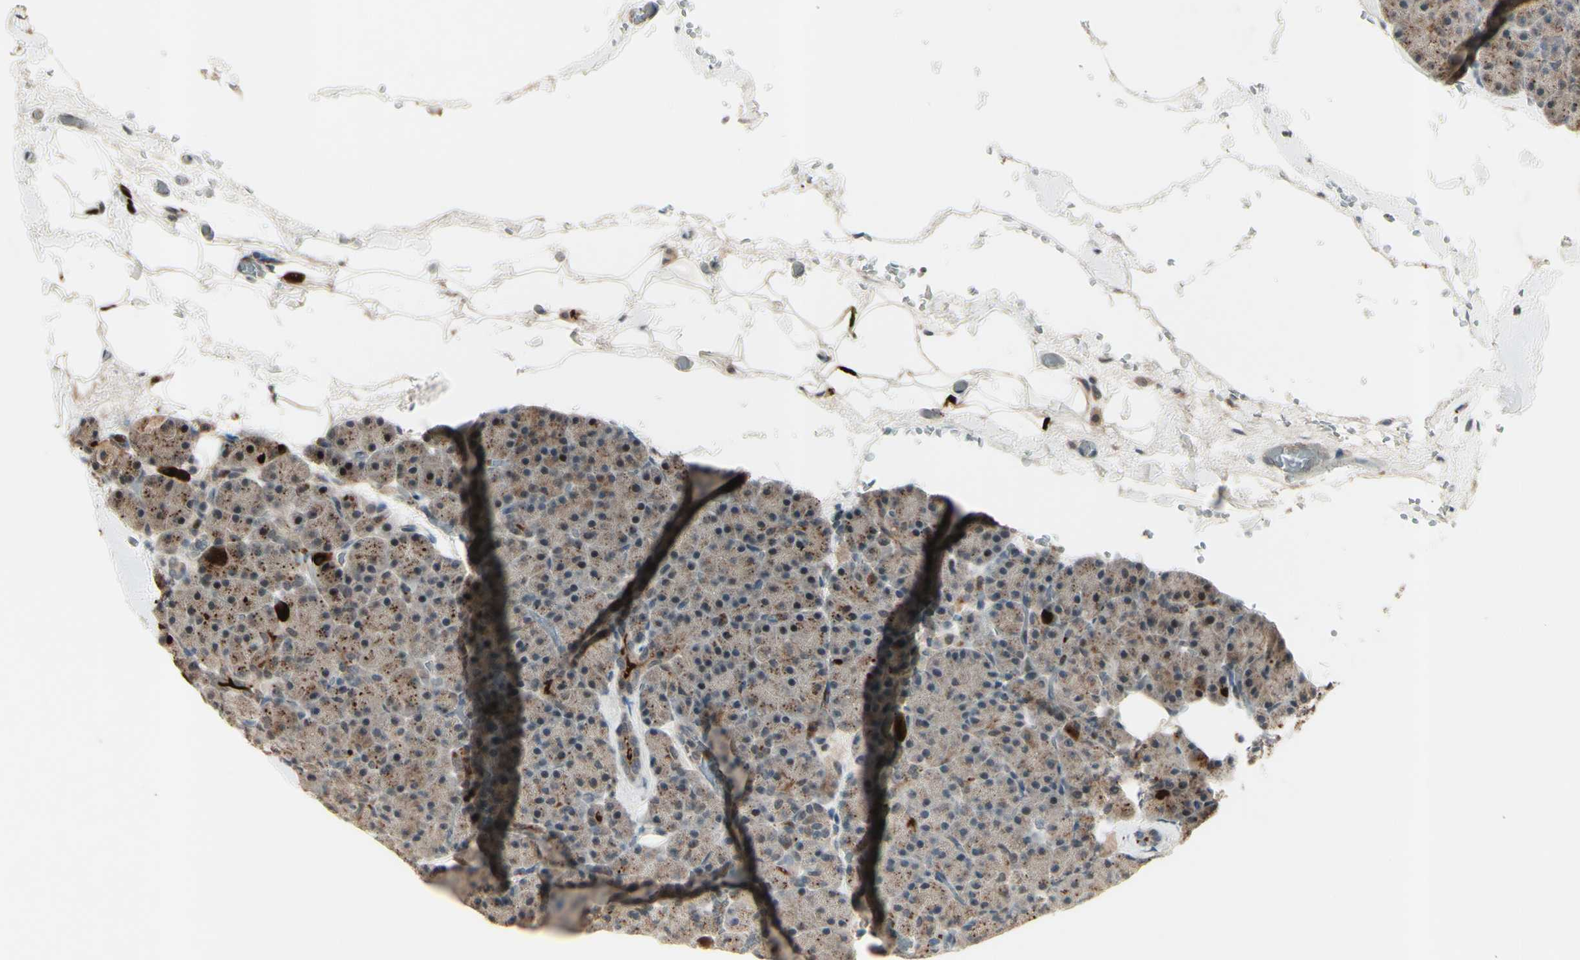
{"staining": {"intensity": "strong", "quantity": ">75%", "location": "cytoplasmic/membranous,nuclear"}, "tissue": "pancreas", "cell_type": "Exocrine glandular cells", "image_type": "normal", "snomed": [{"axis": "morphology", "description": "Normal tissue, NOS"}, {"axis": "topography", "description": "Pancreas"}], "caption": "Exocrine glandular cells reveal high levels of strong cytoplasmic/membranous,nuclear positivity in approximately >75% of cells in normal human pancreas. (IHC, brightfield microscopy, high magnification).", "gene": "MLF2", "patient": {"sex": "female", "age": 35}}